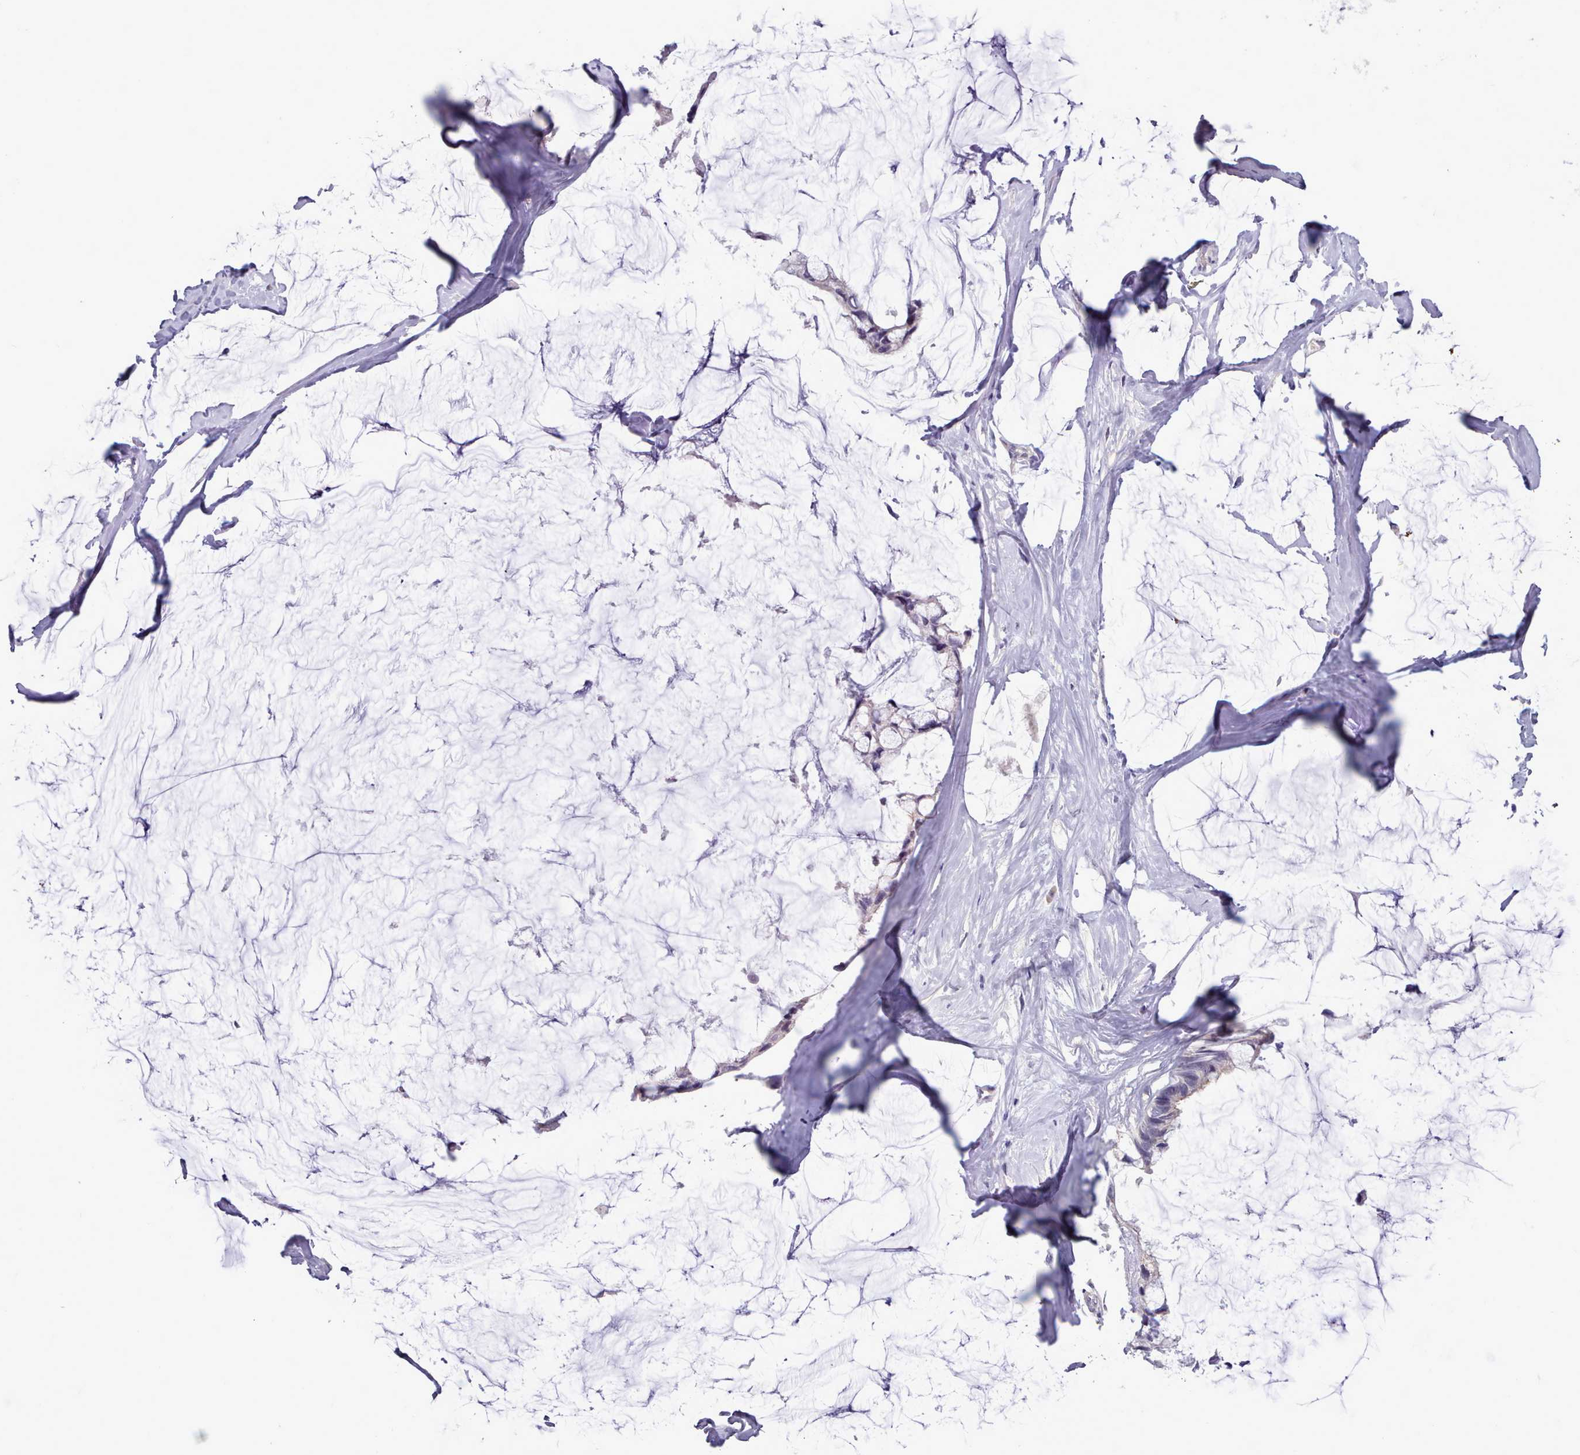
{"staining": {"intensity": "weak", "quantity": "<25%", "location": "cytoplasmic/membranous"}, "tissue": "ovarian cancer", "cell_type": "Tumor cells", "image_type": "cancer", "snomed": [{"axis": "morphology", "description": "Cystadenocarcinoma, mucinous, NOS"}, {"axis": "topography", "description": "Ovary"}], "caption": "Immunohistochemical staining of mucinous cystadenocarcinoma (ovarian) shows no significant expression in tumor cells.", "gene": "KCTD16", "patient": {"sex": "female", "age": 39}}